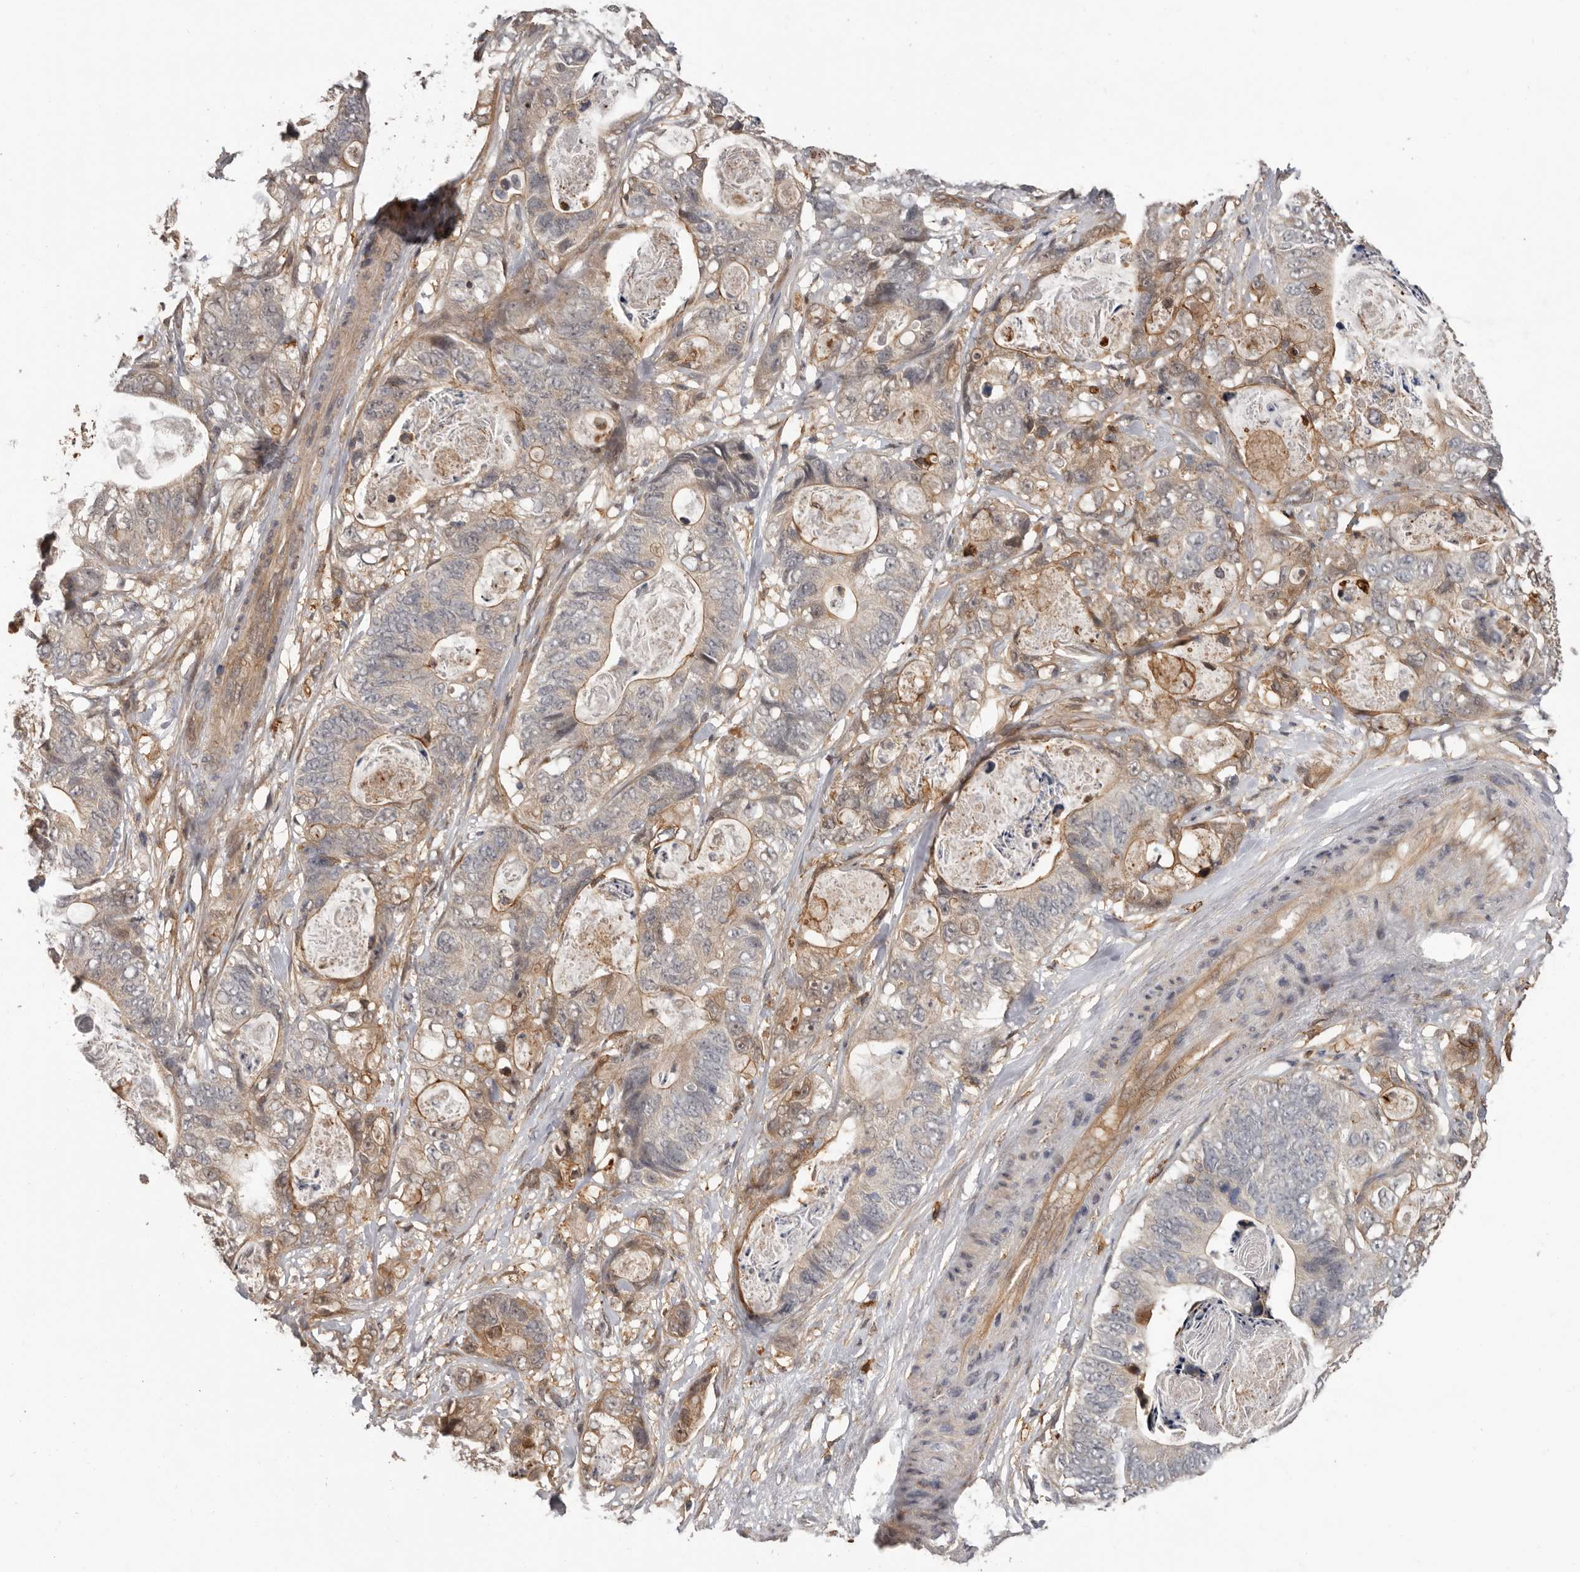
{"staining": {"intensity": "moderate", "quantity": "25%-75%", "location": "cytoplasmic/membranous"}, "tissue": "stomach cancer", "cell_type": "Tumor cells", "image_type": "cancer", "snomed": [{"axis": "morphology", "description": "Normal tissue, NOS"}, {"axis": "morphology", "description": "Adenocarcinoma, NOS"}, {"axis": "topography", "description": "Stomach"}], "caption": "An immunohistochemistry histopathology image of tumor tissue is shown. Protein staining in brown labels moderate cytoplasmic/membranous positivity in stomach cancer within tumor cells.", "gene": "PRR12", "patient": {"sex": "female", "age": 89}}